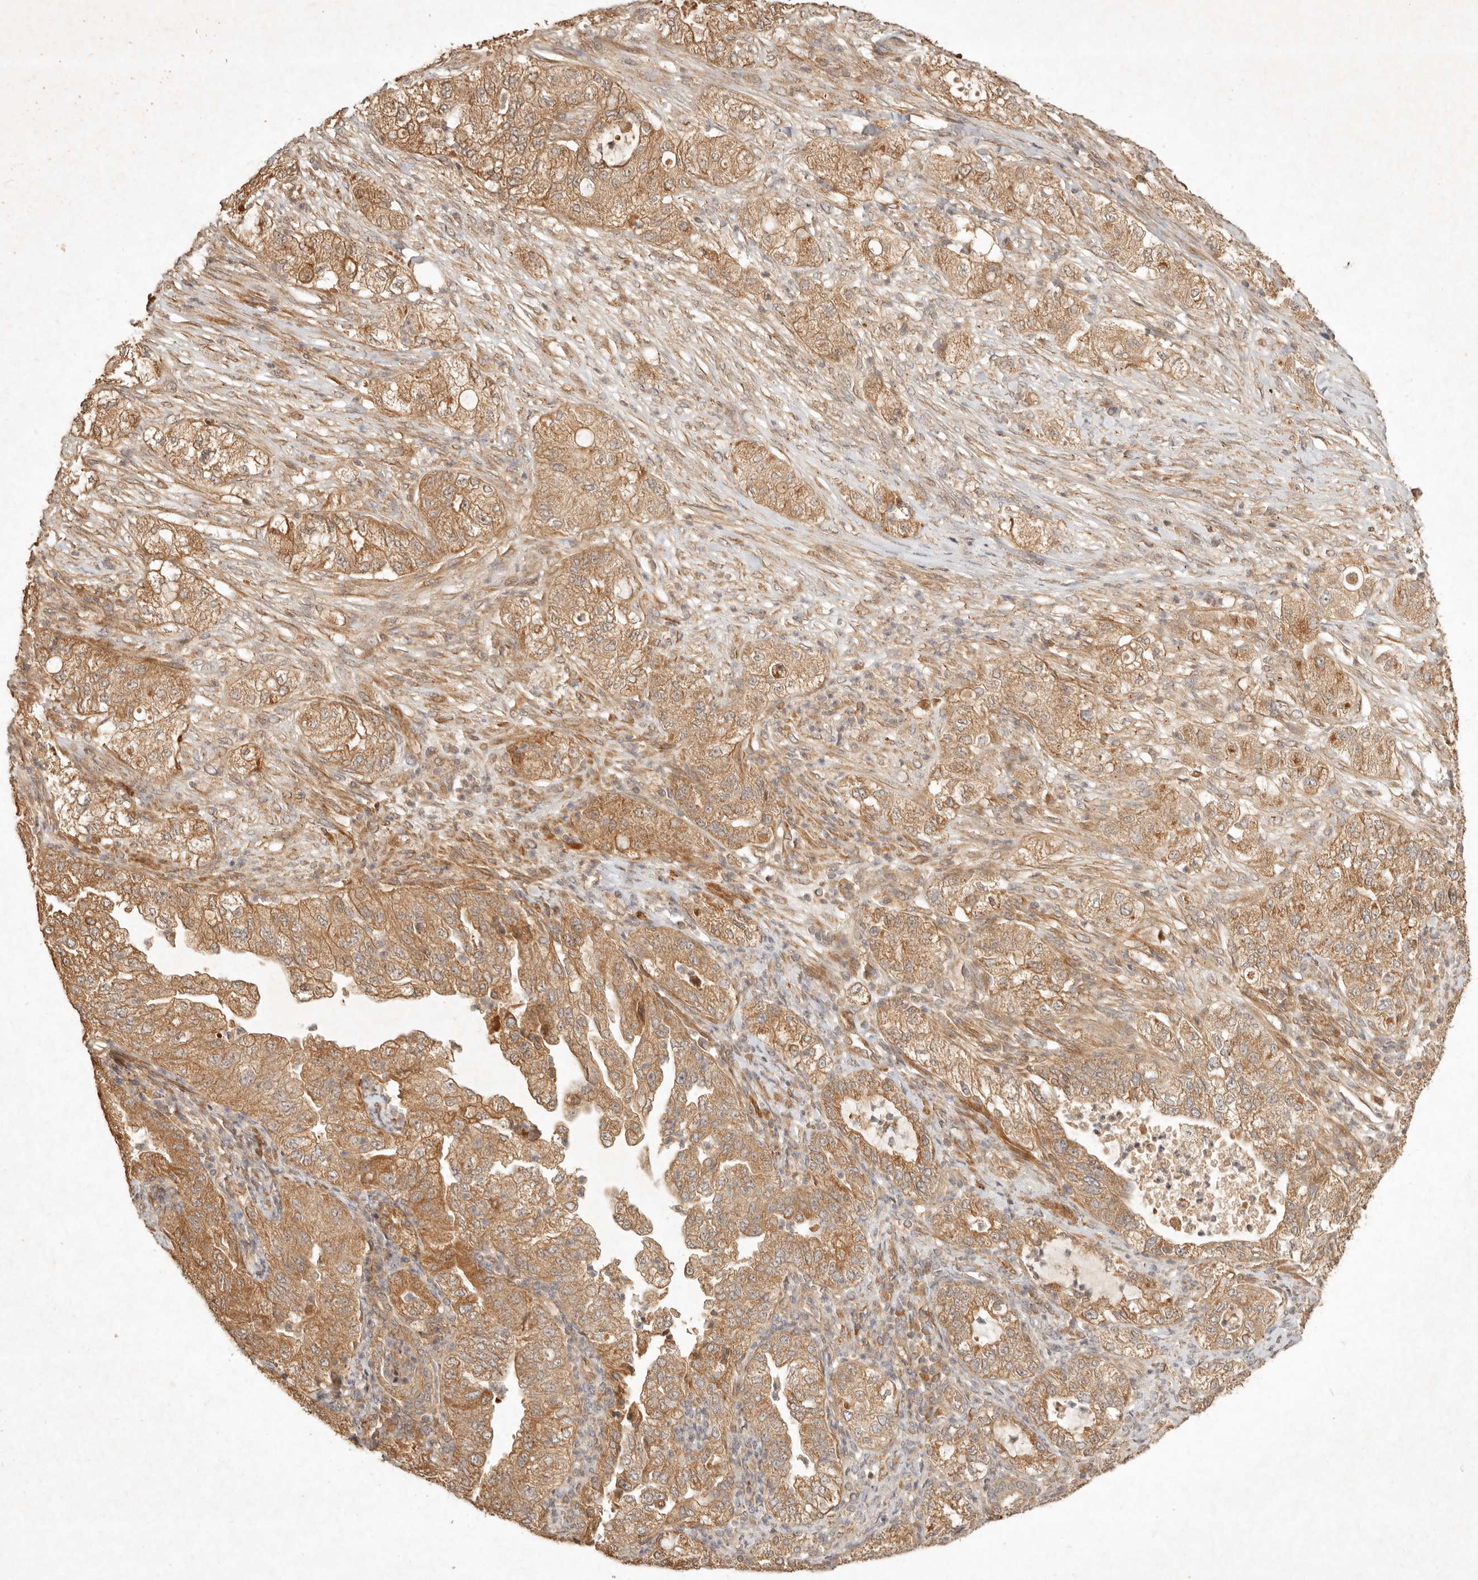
{"staining": {"intensity": "moderate", "quantity": ">75%", "location": "cytoplasmic/membranous"}, "tissue": "pancreatic cancer", "cell_type": "Tumor cells", "image_type": "cancer", "snomed": [{"axis": "morphology", "description": "Adenocarcinoma, NOS"}, {"axis": "topography", "description": "Pancreas"}], "caption": "Immunohistochemistry (IHC) micrograph of human adenocarcinoma (pancreatic) stained for a protein (brown), which shows medium levels of moderate cytoplasmic/membranous staining in about >75% of tumor cells.", "gene": "CLEC4C", "patient": {"sex": "female", "age": 78}}